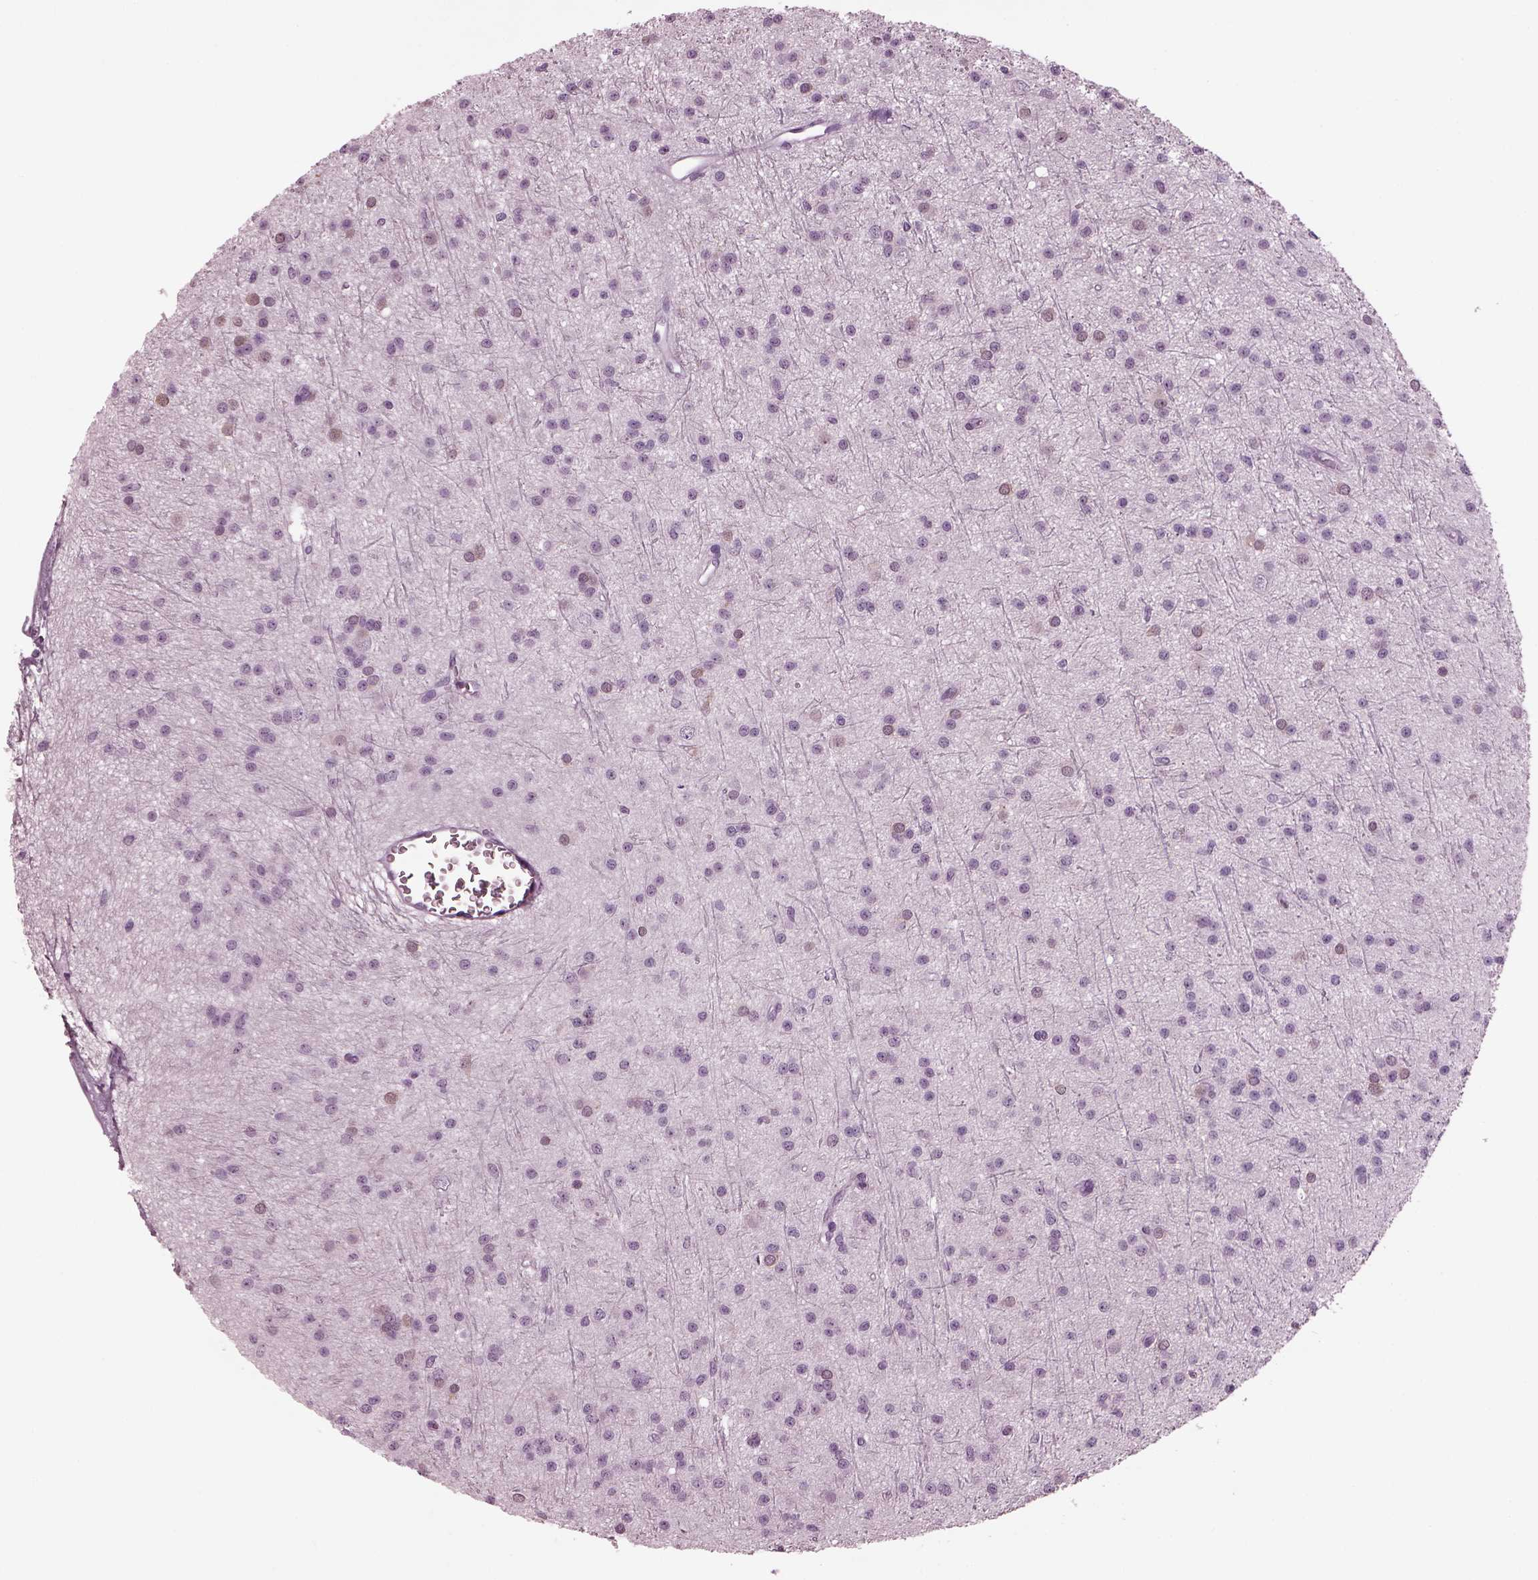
{"staining": {"intensity": "weak", "quantity": "<25%", "location": "cytoplasmic/membranous,nuclear"}, "tissue": "glioma", "cell_type": "Tumor cells", "image_type": "cancer", "snomed": [{"axis": "morphology", "description": "Glioma, malignant, Low grade"}, {"axis": "topography", "description": "Brain"}], "caption": "Malignant low-grade glioma stained for a protein using IHC displays no staining tumor cells.", "gene": "TPPP2", "patient": {"sex": "male", "age": 27}}